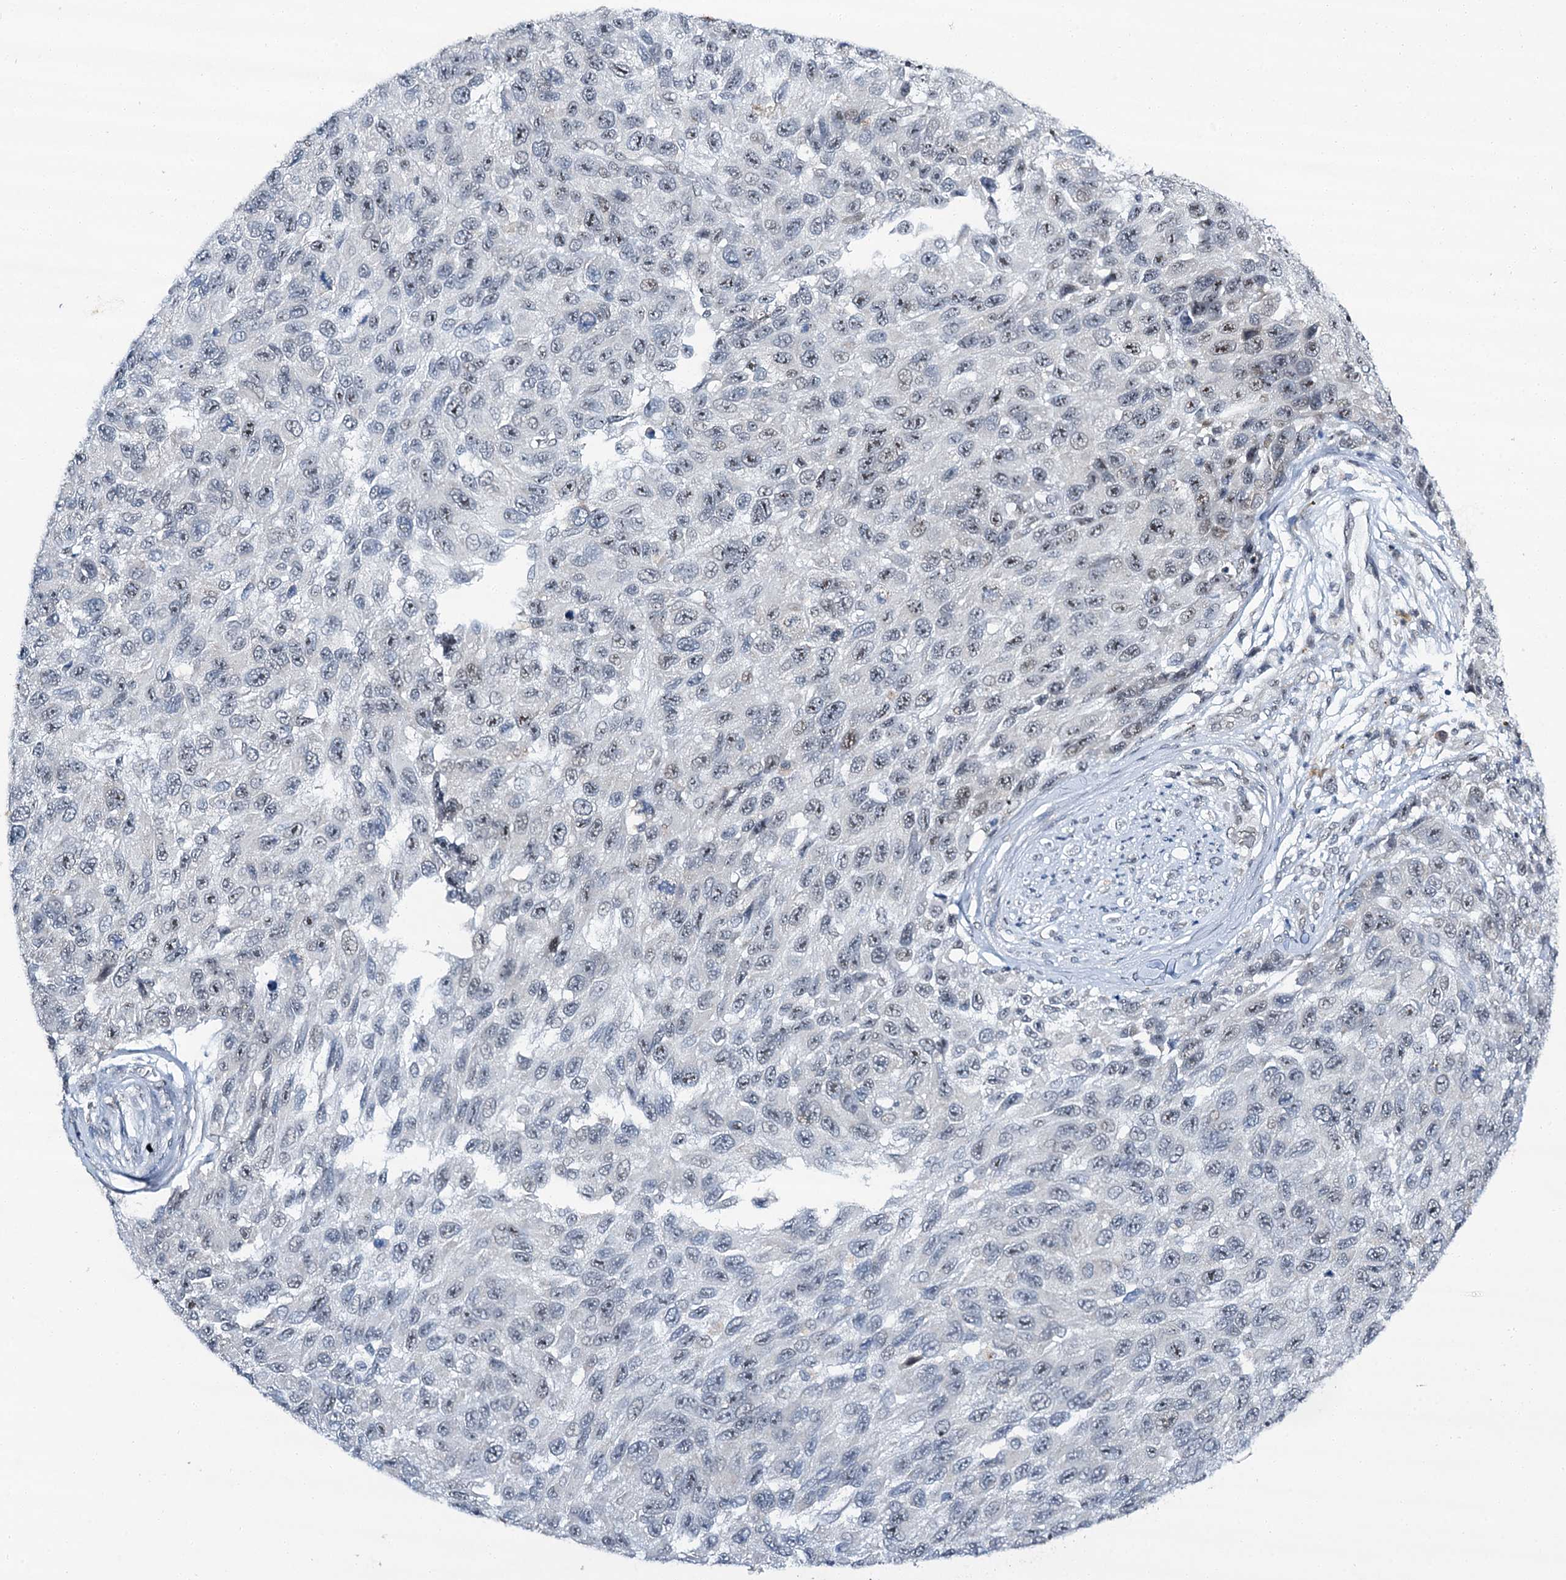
{"staining": {"intensity": "weak", "quantity": "<25%", "location": "nuclear"}, "tissue": "melanoma", "cell_type": "Tumor cells", "image_type": "cancer", "snomed": [{"axis": "morphology", "description": "Normal tissue, NOS"}, {"axis": "morphology", "description": "Malignant melanoma, NOS"}, {"axis": "topography", "description": "Skin"}], "caption": "This is an immunohistochemistry (IHC) histopathology image of melanoma. There is no staining in tumor cells.", "gene": "SPATS2", "patient": {"sex": "female", "age": 96}}